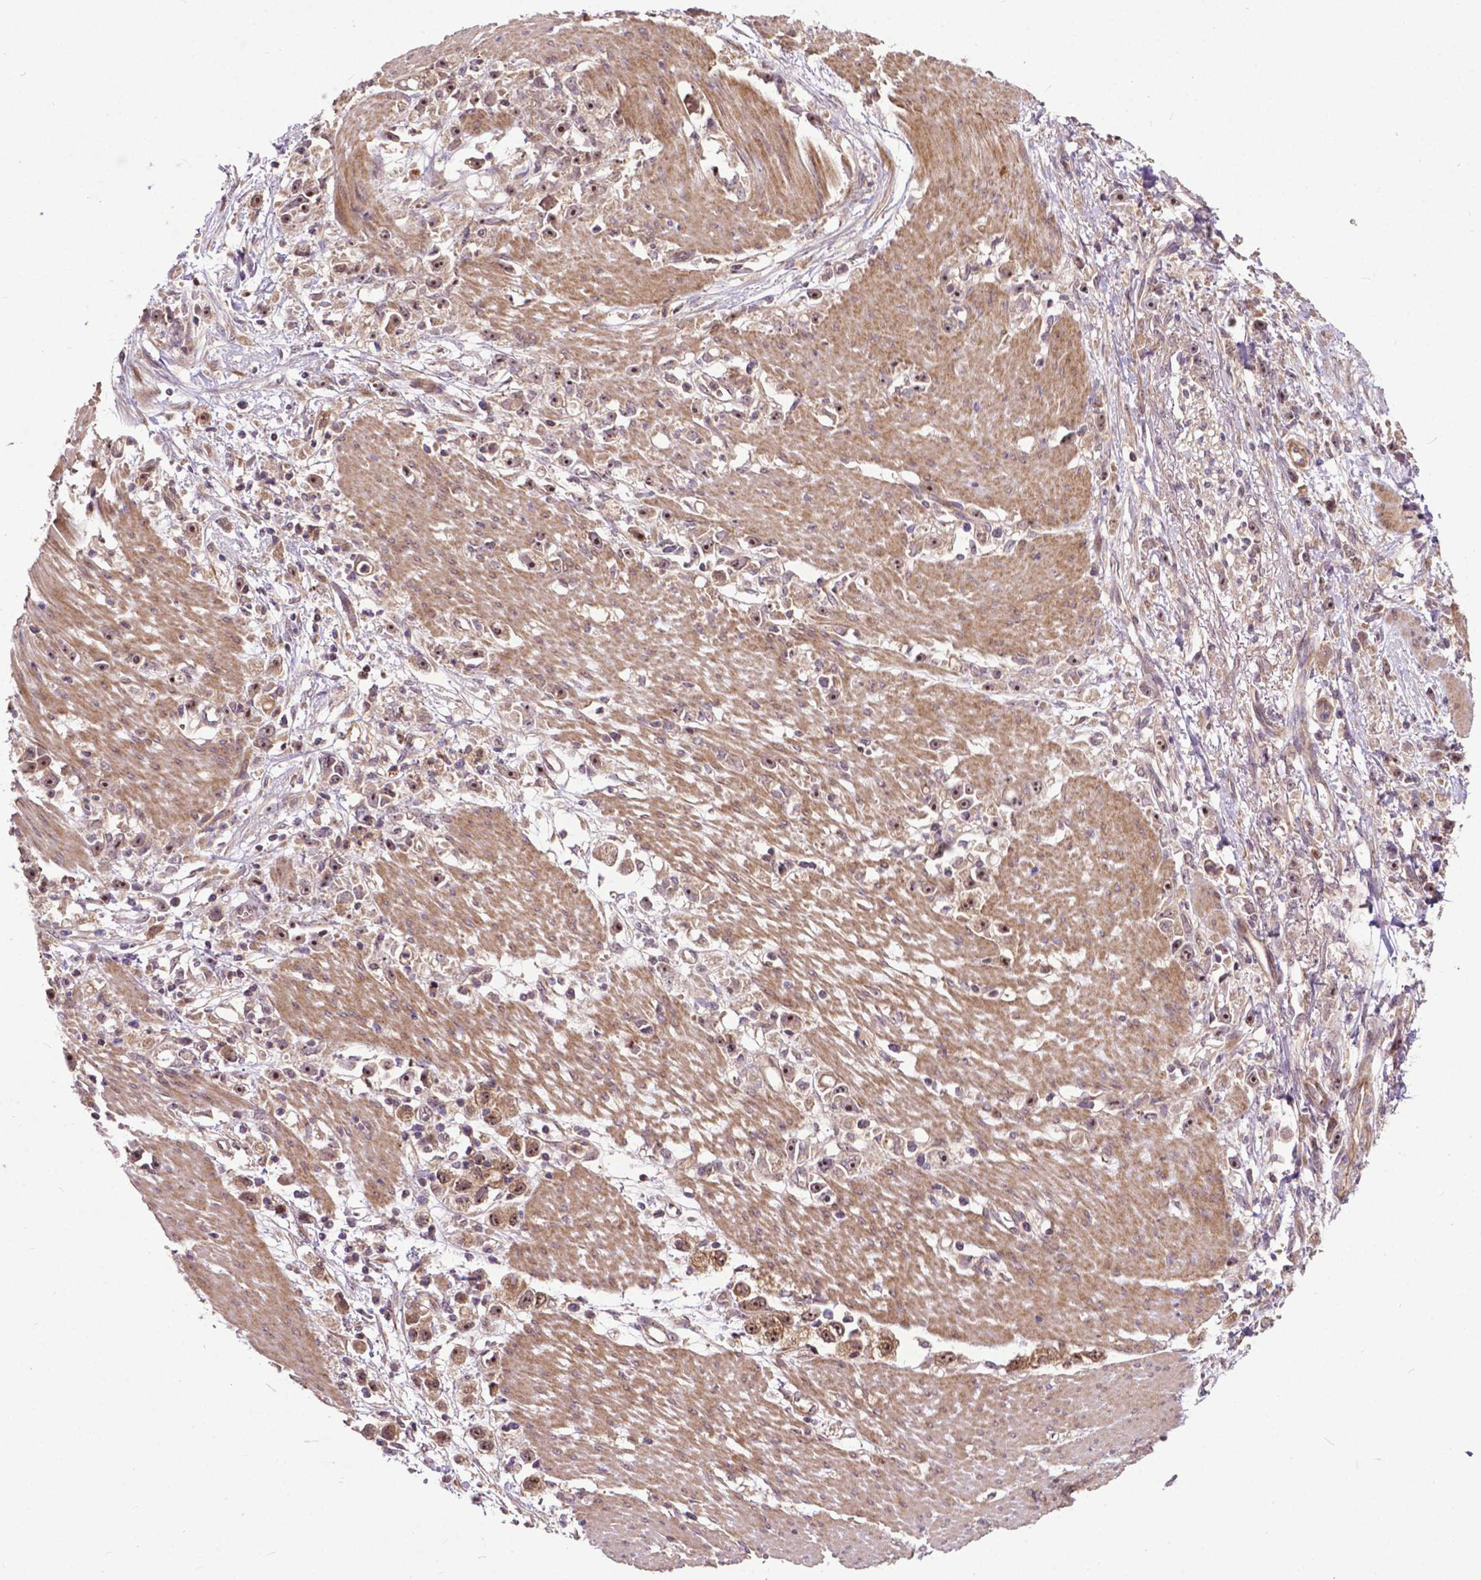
{"staining": {"intensity": "moderate", "quantity": ">75%", "location": "nuclear"}, "tissue": "stomach cancer", "cell_type": "Tumor cells", "image_type": "cancer", "snomed": [{"axis": "morphology", "description": "Adenocarcinoma, NOS"}, {"axis": "topography", "description": "Stomach"}], "caption": "Protein staining of stomach cancer (adenocarcinoma) tissue displays moderate nuclear positivity in about >75% of tumor cells.", "gene": "PARP3", "patient": {"sex": "female", "age": 59}}